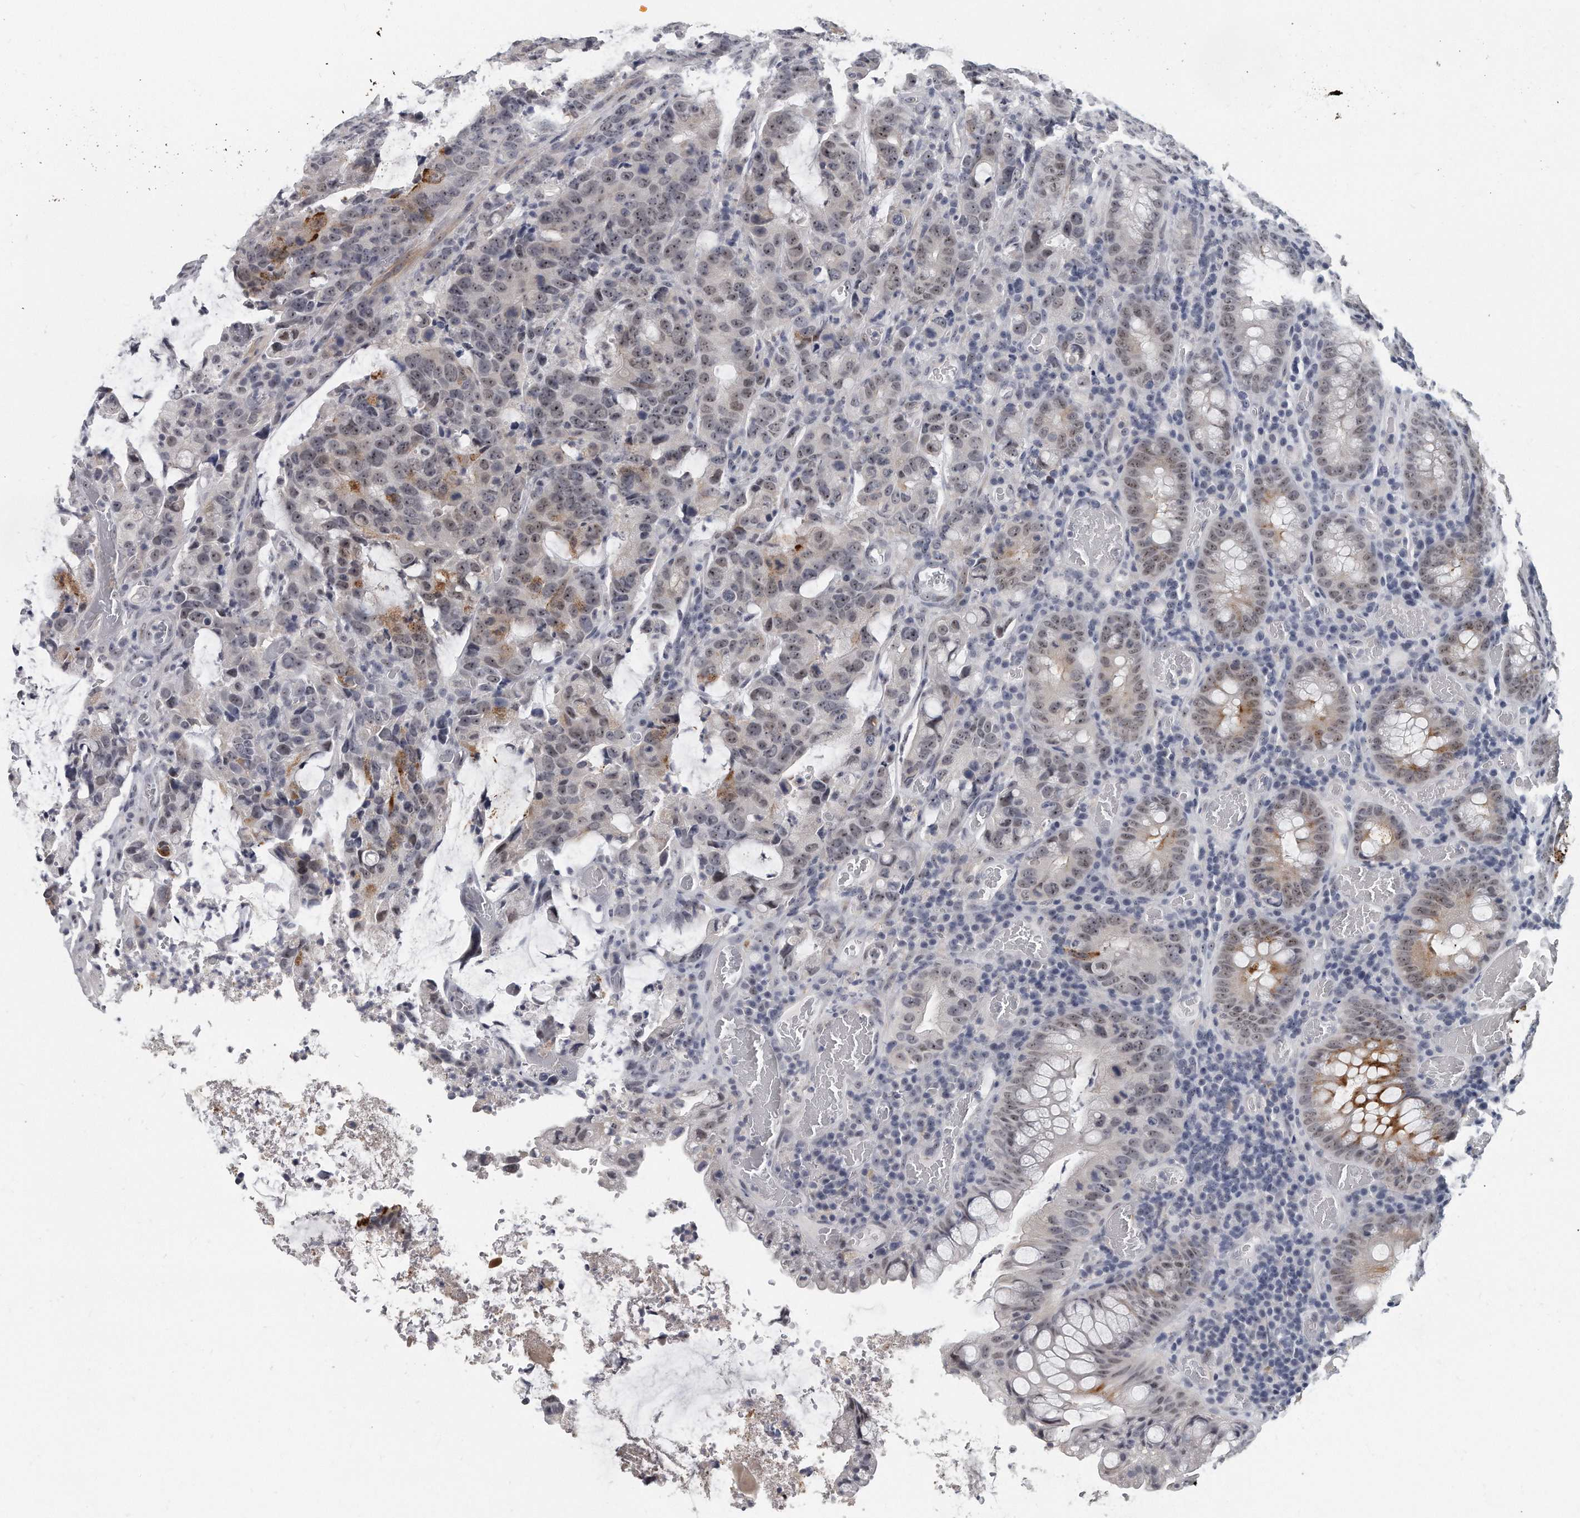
{"staining": {"intensity": "weak", "quantity": "25%-75%", "location": "nuclear"}, "tissue": "colorectal cancer", "cell_type": "Tumor cells", "image_type": "cancer", "snomed": [{"axis": "morphology", "description": "Adenocarcinoma, NOS"}, {"axis": "topography", "description": "Colon"}], "caption": "A high-resolution histopathology image shows IHC staining of colorectal cancer (adenocarcinoma), which exhibits weak nuclear expression in about 25%-75% of tumor cells.", "gene": "TFCP2L1", "patient": {"sex": "female", "age": 86}}